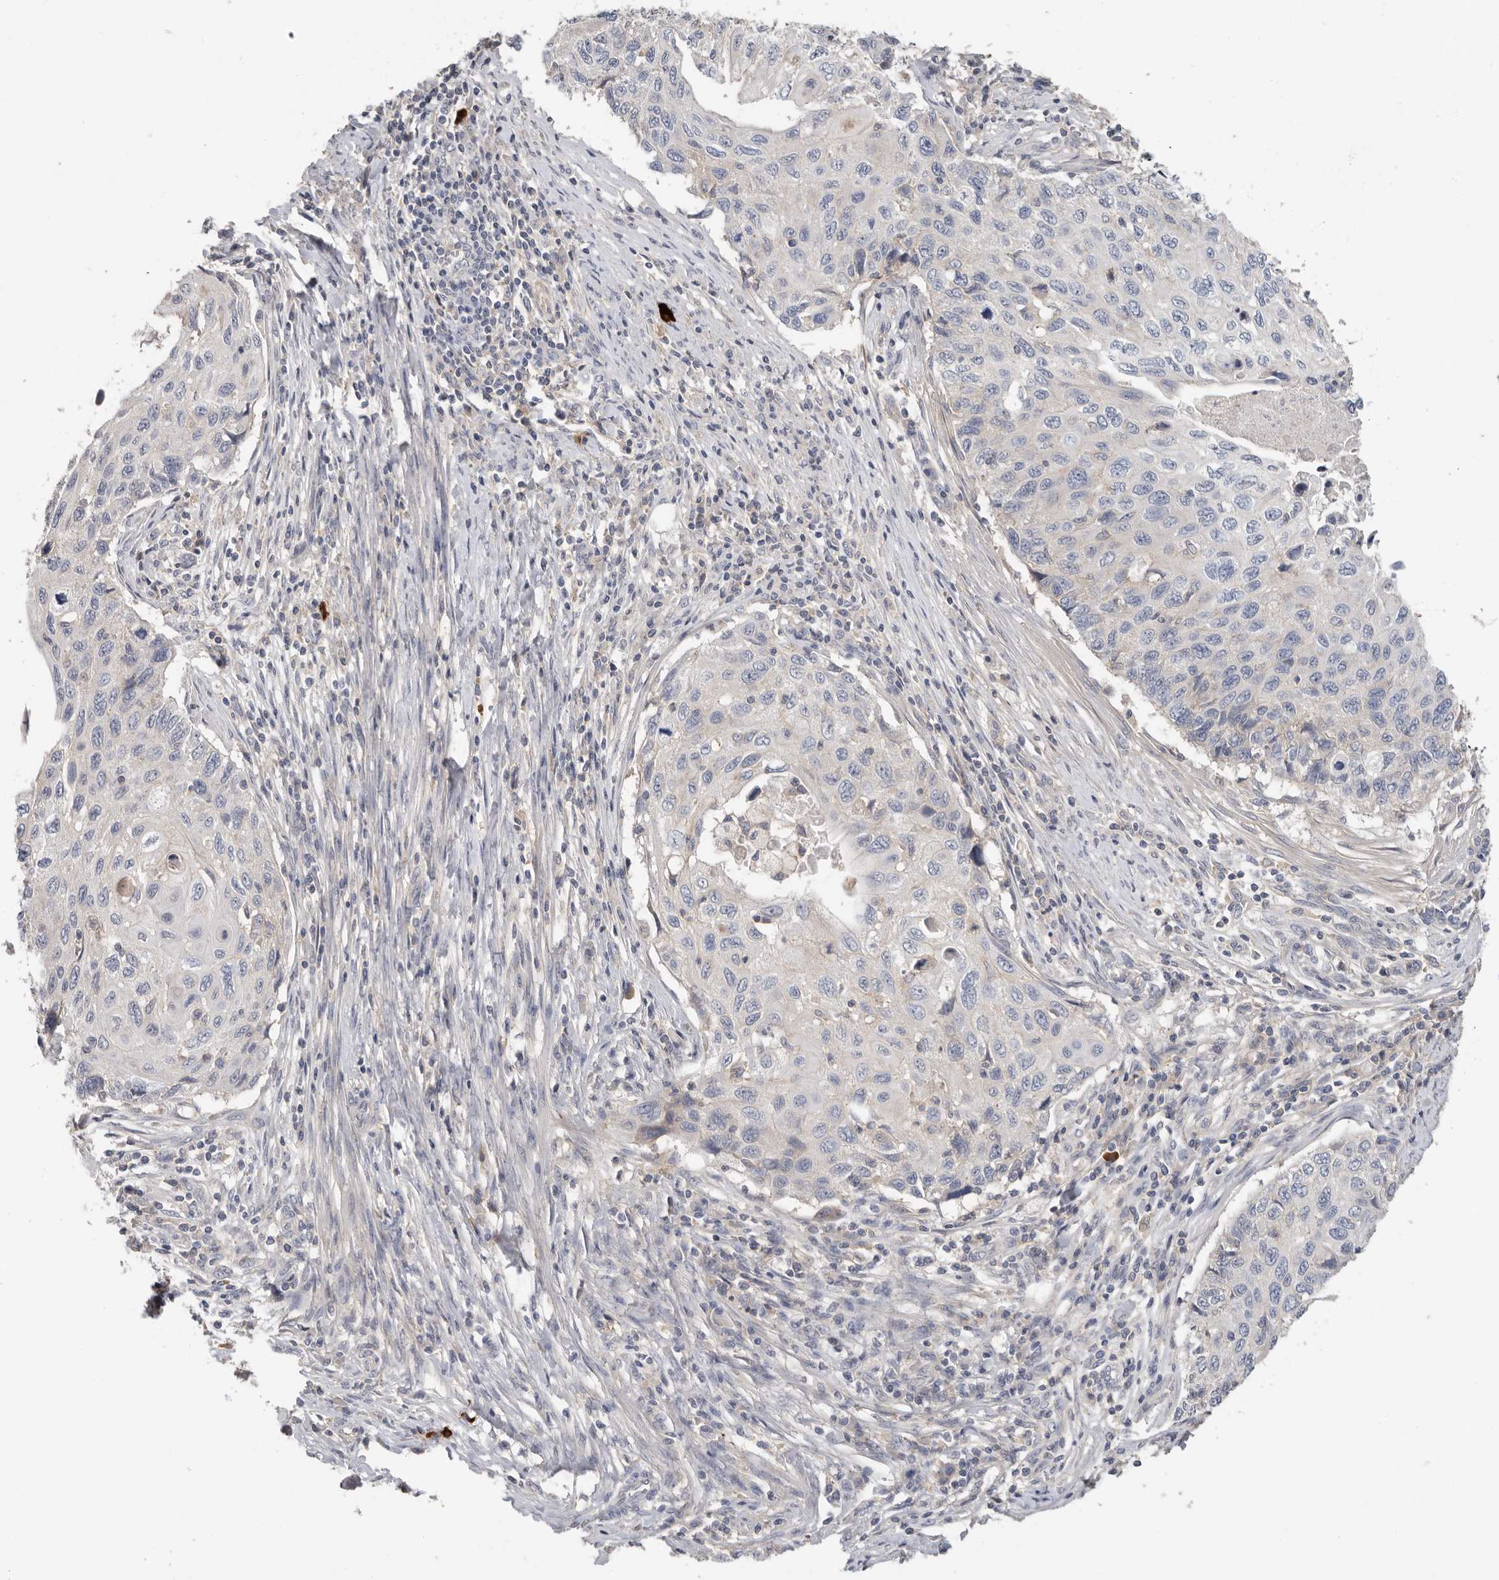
{"staining": {"intensity": "negative", "quantity": "none", "location": "none"}, "tissue": "cervical cancer", "cell_type": "Tumor cells", "image_type": "cancer", "snomed": [{"axis": "morphology", "description": "Squamous cell carcinoma, NOS"}, {"axis": "topography", "description": "Cervix"}], "caption": "Immunohistochemistry image of neoplastic tissue: cervical cancer stained with DAB displays no significant protein expression in tumor cells.", "gene": "WDTC1", "patient": {"sex": "female", "age": 70}}